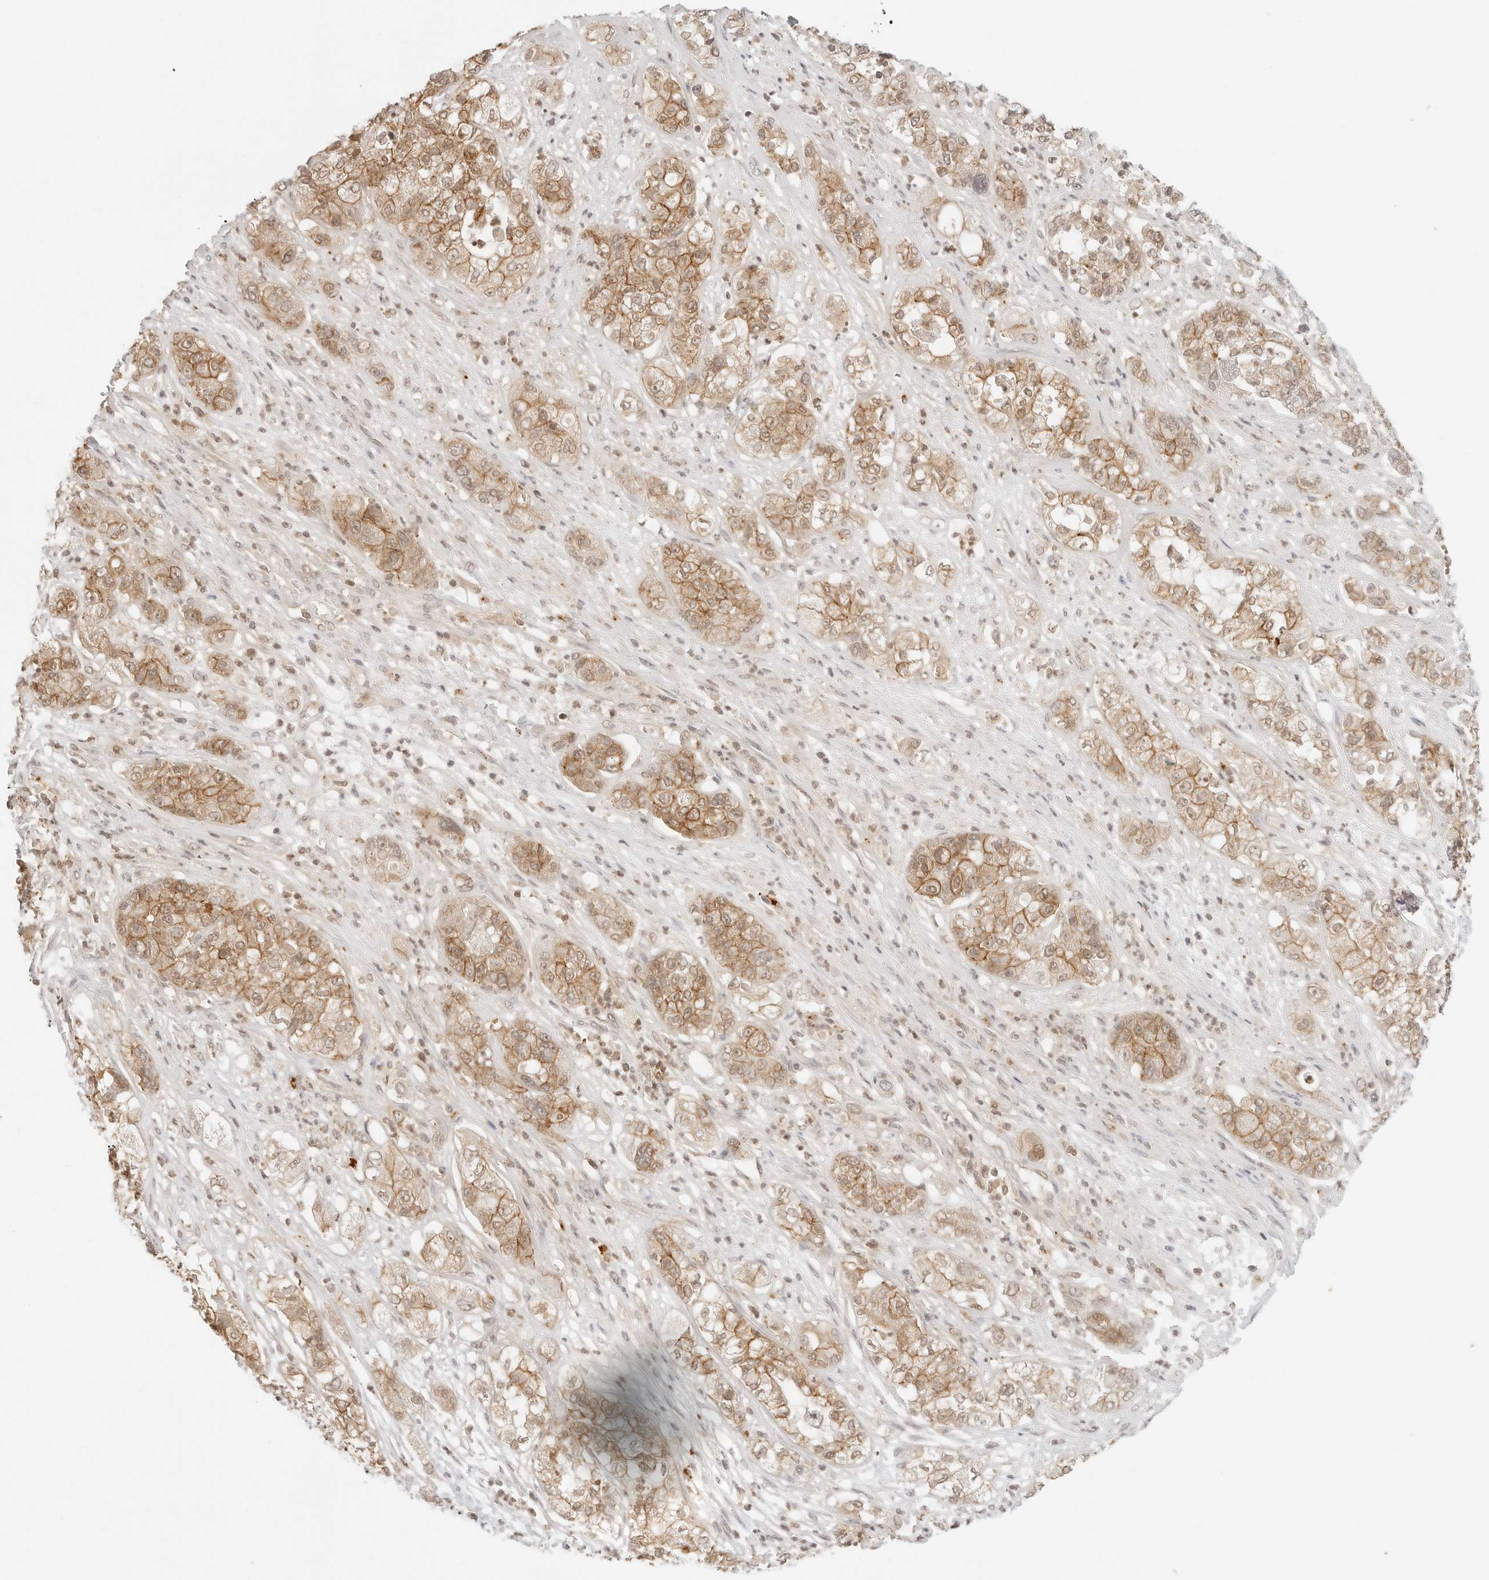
{"staining": {"intensity": "moderate", "quantity": ">75%", "location": "cytoplasmic/membranous"}, "tissue": "pancreatic cancer", "cell_type": "Tumor cells", "image_type": "cancer", "snomed": [{"axis": "morphology", "description": "Adenocarcinoma, NOS"}, {"axis": "topography", "description": "Pancreas"}], "caption": "Immunohistochemical staining of pancreatic cancer (adenocarcinoma) reveals moderate cytoplasmic/membranous protein staining in about >75% of tumor cells.", "gene": "EPHA1", "patient": {"sex": "female", "age": 78}}